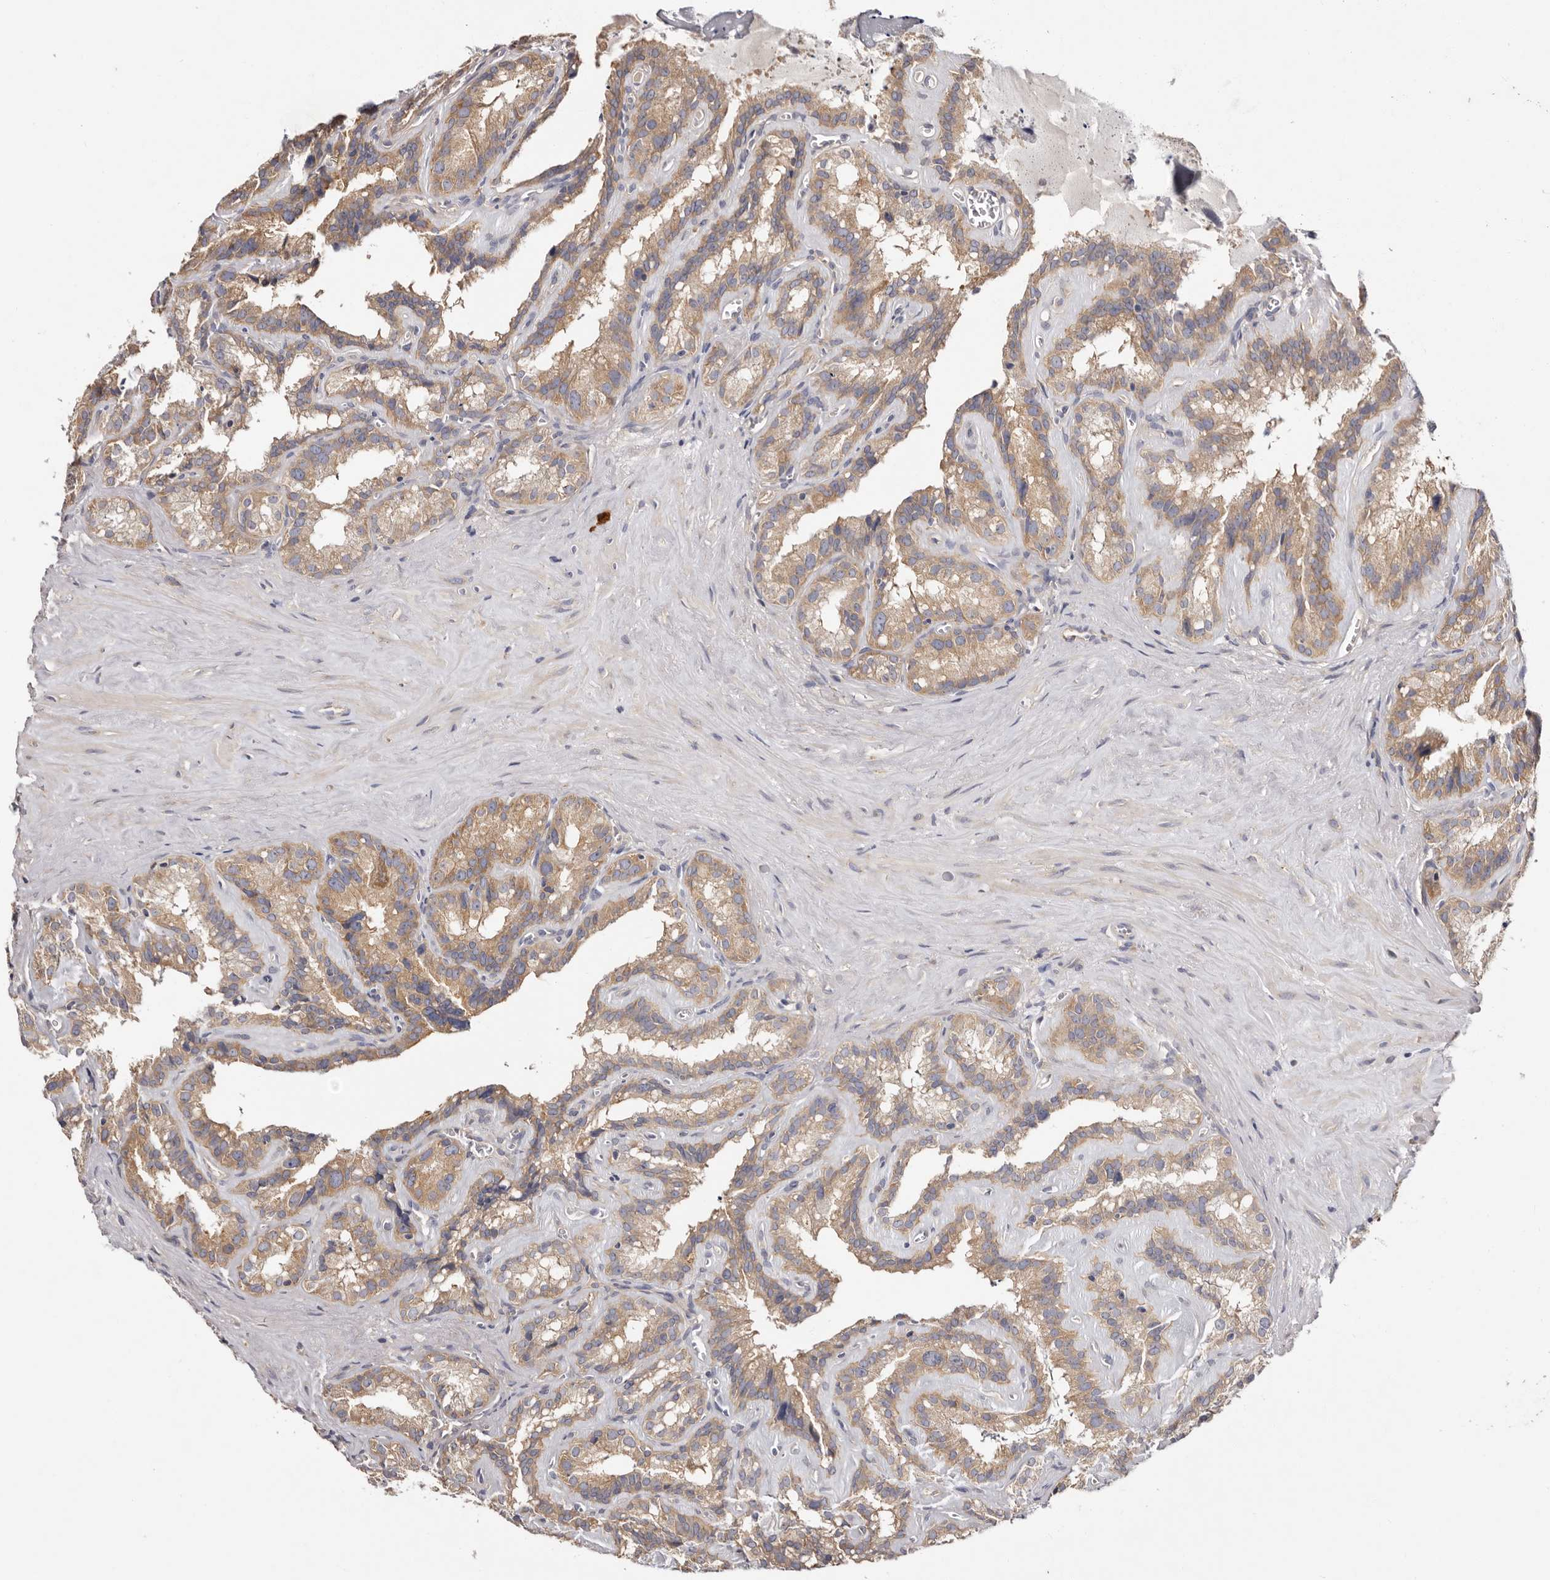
{"staining": {"intensity": "moderate", "quantity": ">75%", "location": "cytoplasmic/membranous"}, "tissue": "seminal vesicle", "cell_type": "Glandular cells", "image_type": "normal", "snomed": [{"axis": "morphology", "description": "Normal tissue, NOS"}, {"axis": "topography", "description": "Prostate"}, {"axis": "topography", "description": "Seminal veicle"}], "caption": "Glandular cells demonstrate medium levels of moderate cytoplasmic/membranous staining in approximately >75% of cells in unremarkable human seminal vesicle. The staining was performed using DAB (3,3'-diaminobenzidine), with brown indicating positive protein expression. Nuclei are stained blue with hematoxylin.", "gene": "FAM167B", "patient": {"sex": "male", "age": 59}}